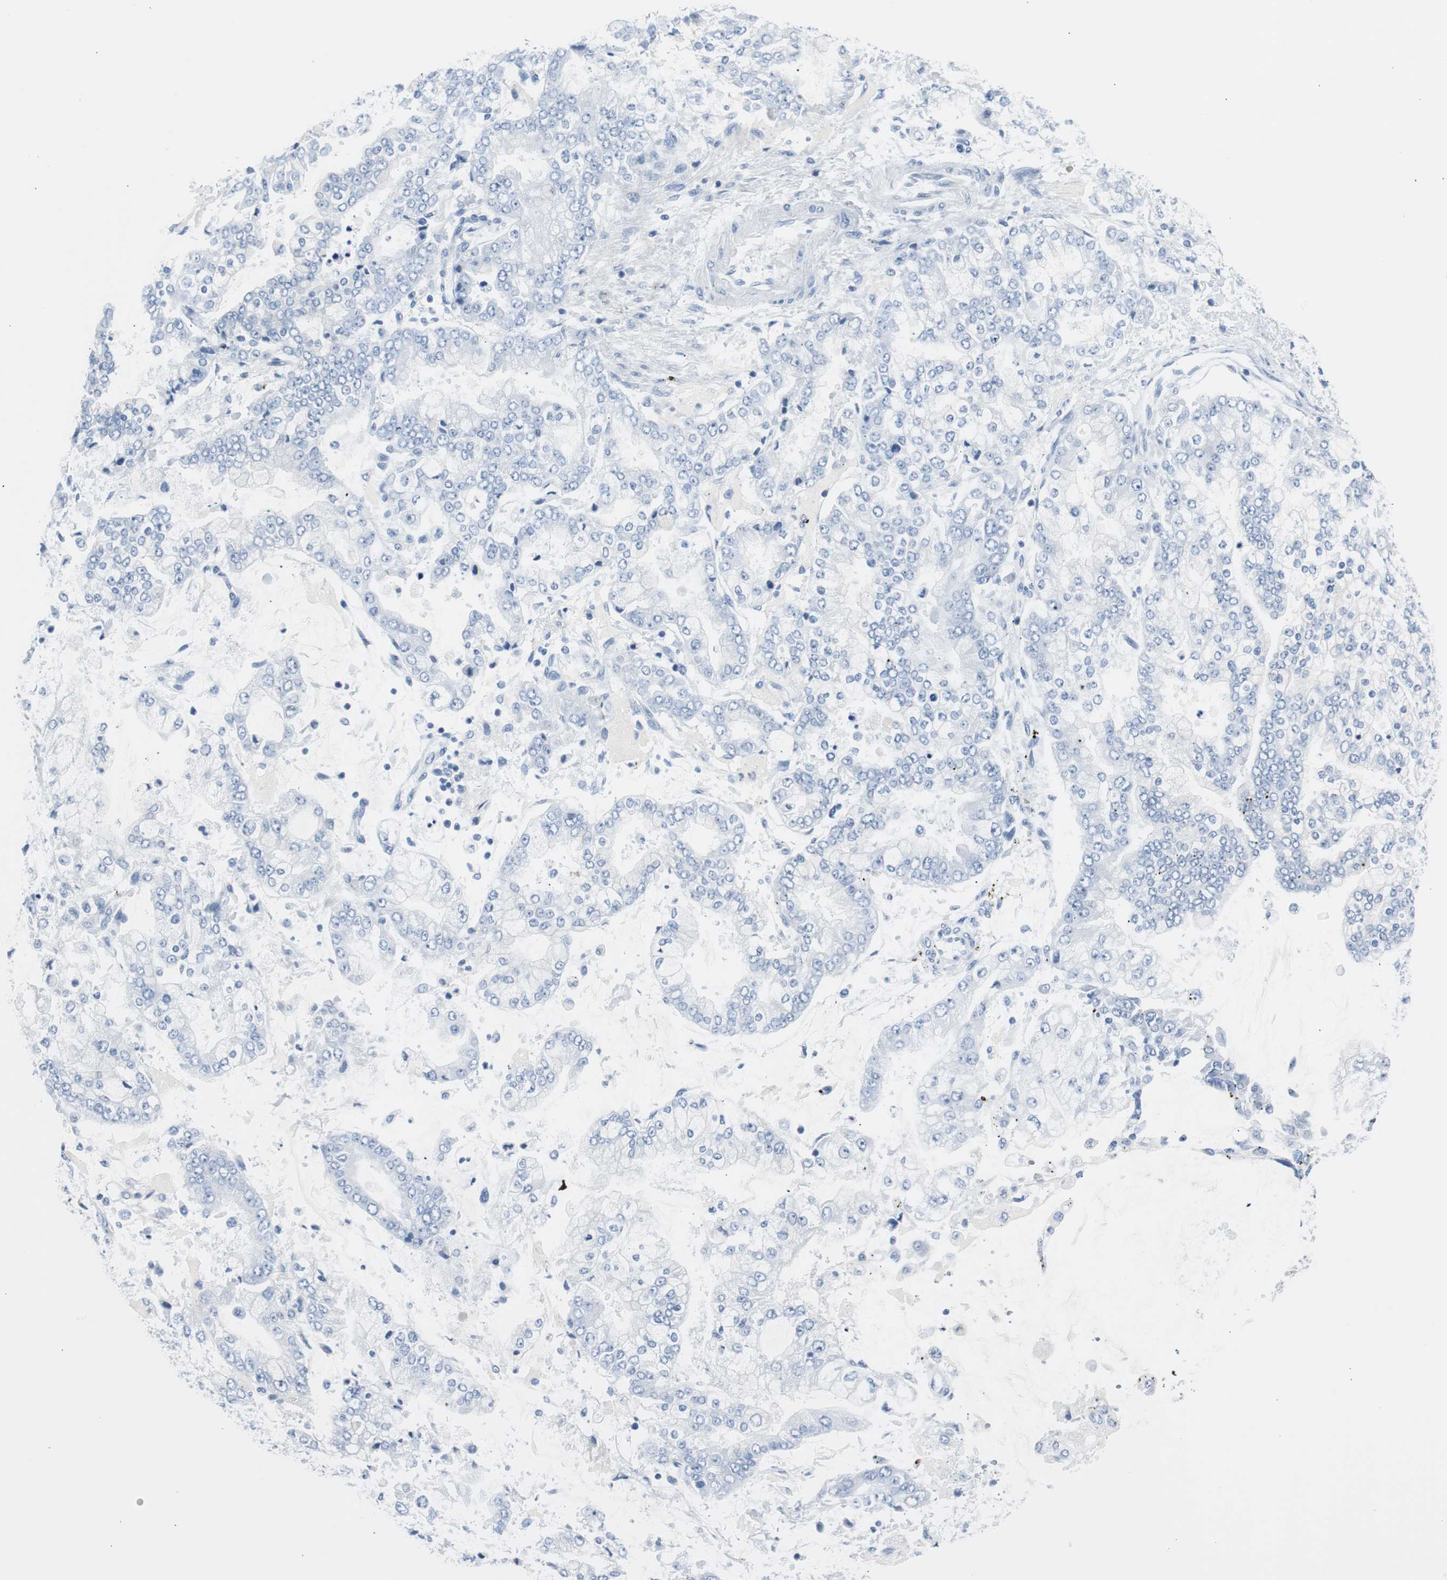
{"staining": {"intensity": "negative", "quantity": "none", "location": "none"}, "tissue": "stomach cancer", "cell_type": "Tumor cells", "image_type": "cancer", "snomed": [{"axis": "morphology", "description": "Adenocarcinoma, NOS"}, {"axis": "topography", "description": "Stomach"}], "caption": "DAB immunohistochemical staining of human adenocarcinoma (stomach) exhibits no significant staining in tumor cells.", "gene": "S100A7", "patient": {"sex": "male", "age": 76}}